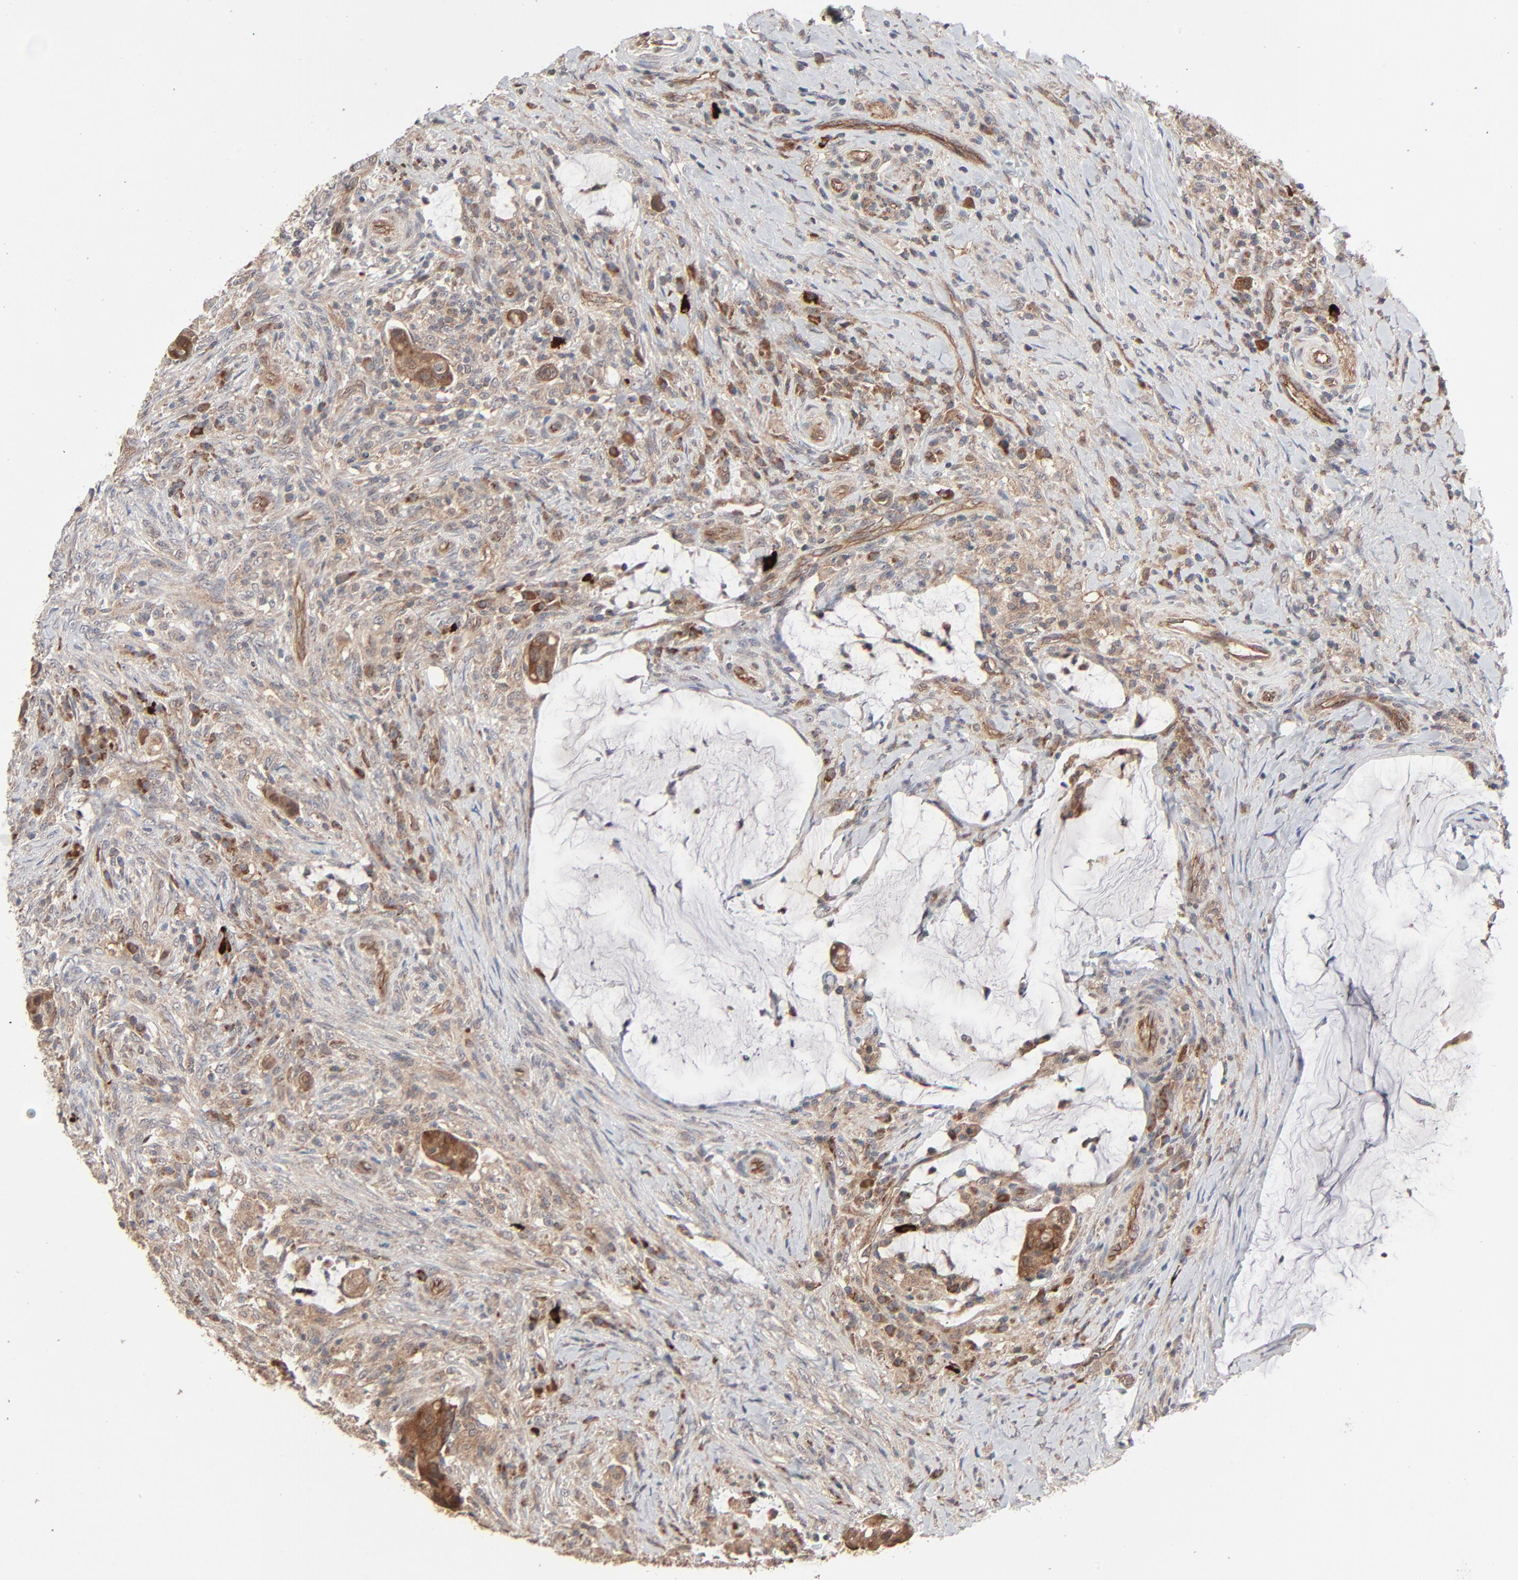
{"staining": {"intensity": "moderate", "quantity": ">75%", "location": "cytoplasmic/membranous"}, "tissue": "colorectal cancer", "cell_type": "Tumor cells", "image_type": "cancer", "snomed": [{"axis": "morphology", "description": "Adenocarcinoma, NOS"}, {"axis": "topography", "description": "Rectum"}], "caption": "About >75% of tumor cells in human colorectal cancer reveal moderate cytoplasmic/membranous protein staining as visualized by brown immunohistochemical staining.", "gene": "ABLIM3", "patient": {"sex": "female", "age": 71}}